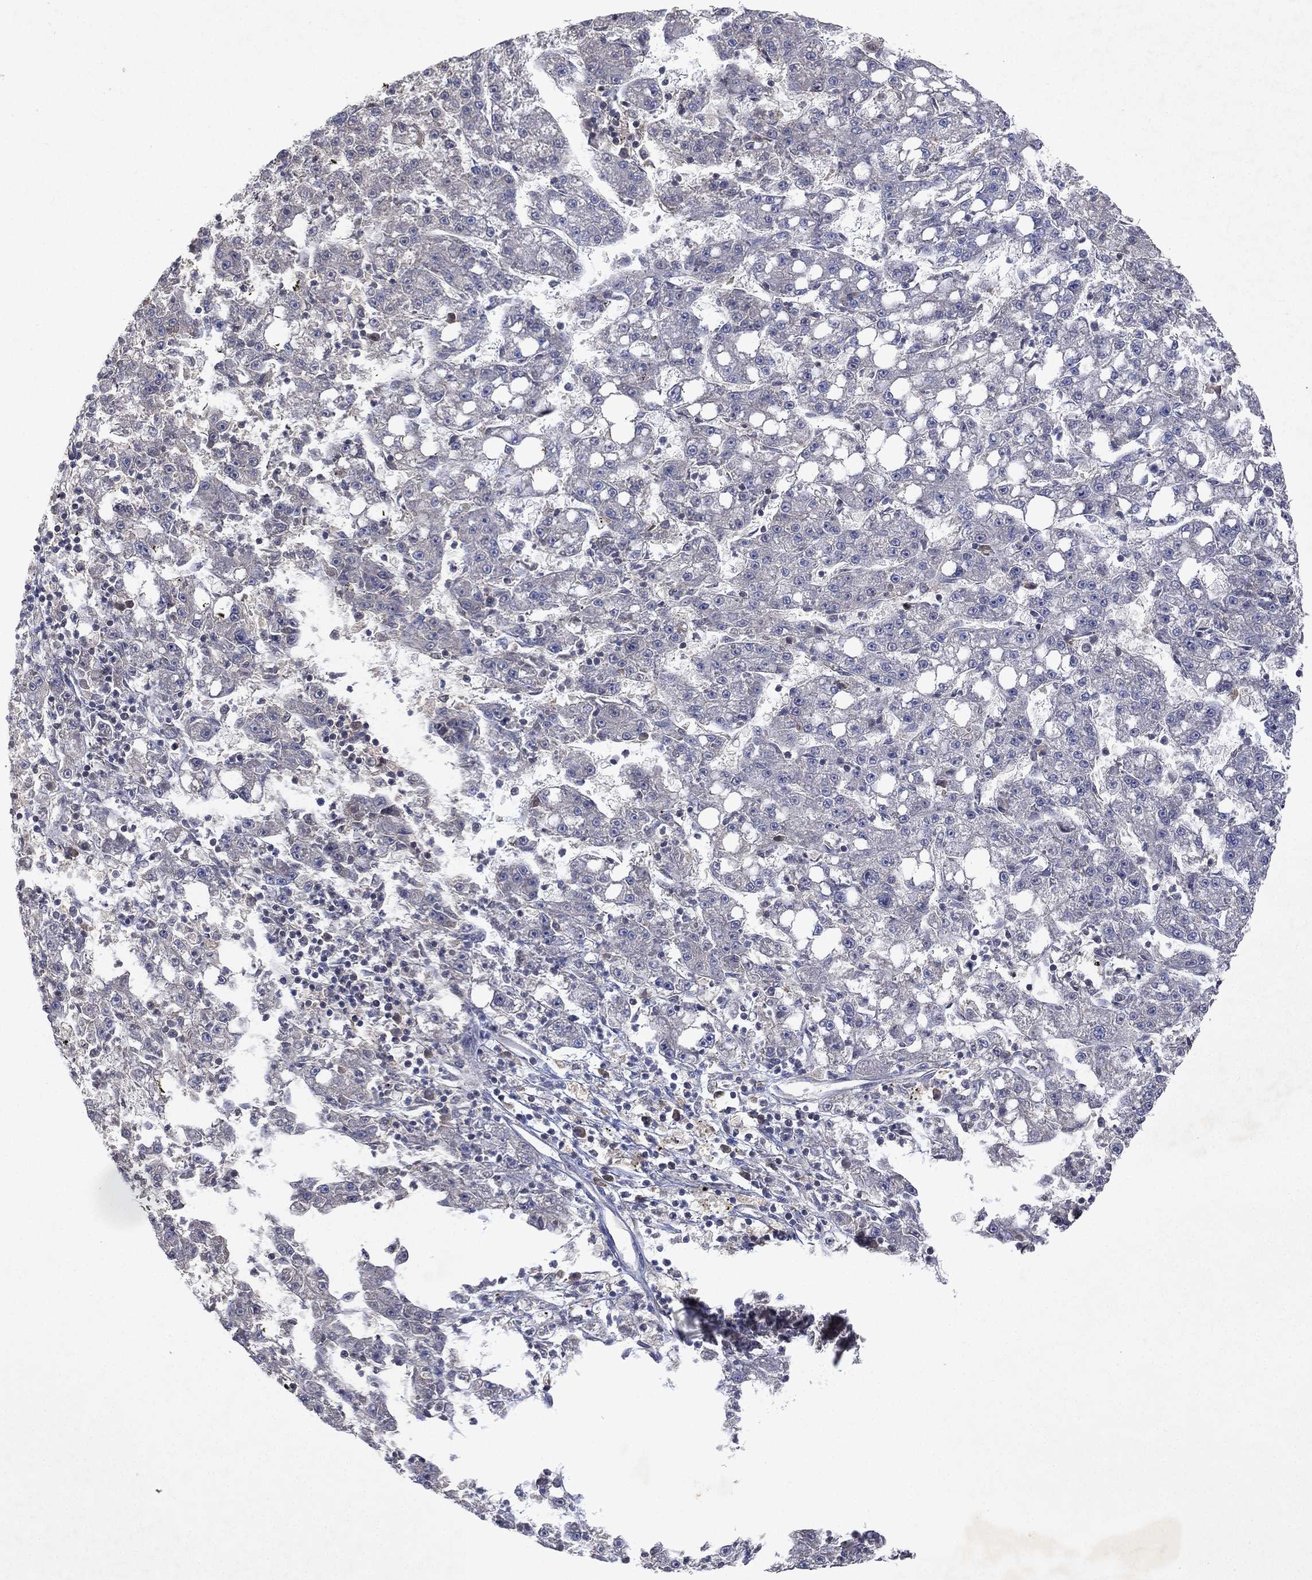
{"staining": {"intensity": "negative", "quantity": "none", "location": "none"}, "tissue": "liver cancer", "cell_type": "Tumor cells", "image_type": "cancer", "snomed": [{"axis": "morphology", "description": "Carcinoma, Hepatocellular, NOS"}, {"axis": "topography", "description": "Liver"}], "caption": "An image of liver hepatocellular carcinoma stained for a protein reveals no brown staining in tumor cells.", "gene": "FLI1", "patient": {"sex": "female", "age": 65}}